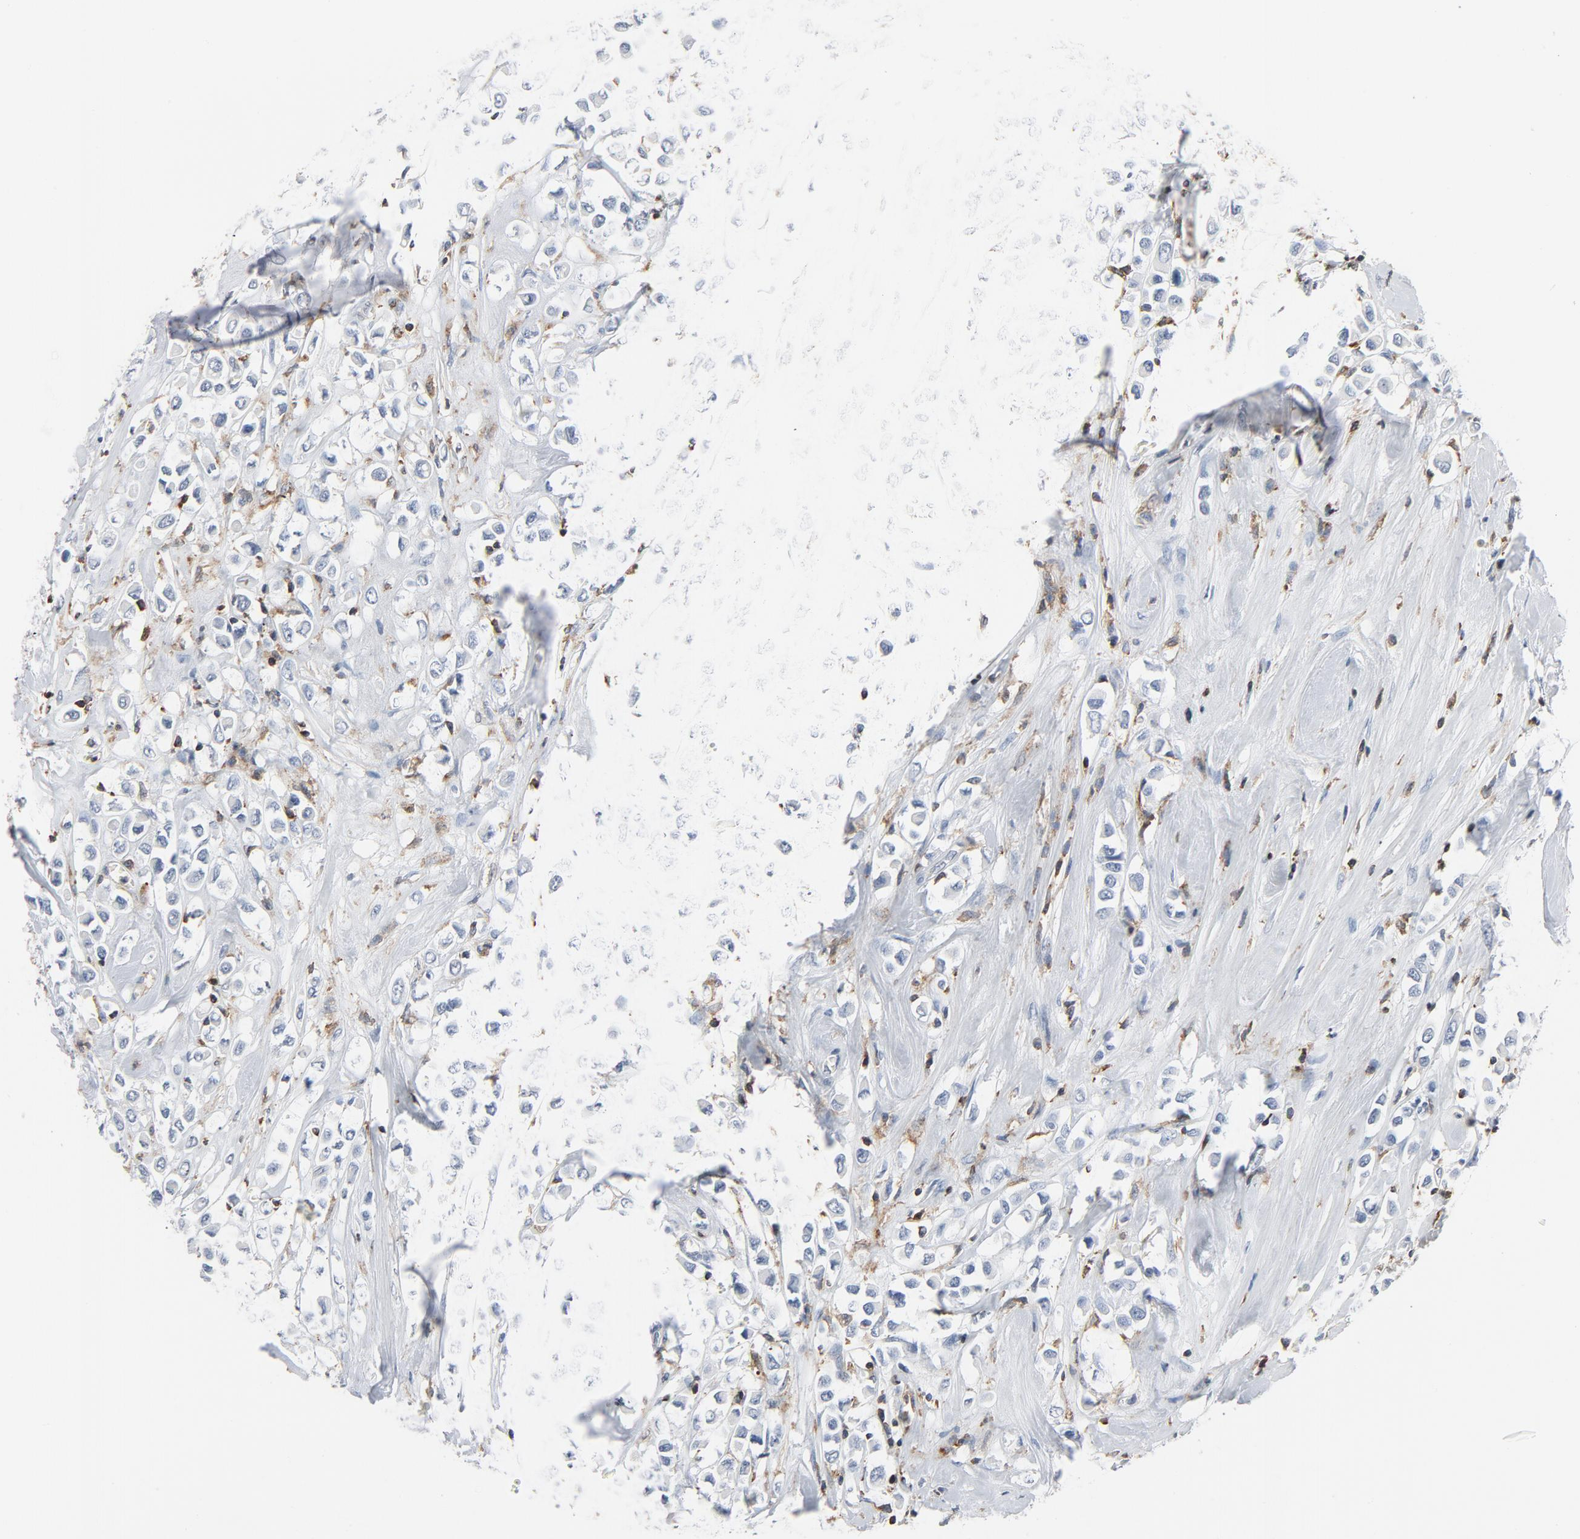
{"staining": {"intensity": "negative", "quantity": "none", "location": "none"}, "tissue": "breast cancer", "cell_type": "Tumor cells", "image_type": "cancer", "snomed": [{"axis": "morphology", "description": "Duct carcinoma"}, {"axis": "topography", "description": "Breast"}], "caption": "An immunohistochemistry (IHC) photomicrograph of invasive ductal carcinoma (breast) is shown. There is no staining in tumor cells of invasive ductal carcinoma (breast).", "gene": "LCP2", "patient": {"sex": "female", "age": 61}}